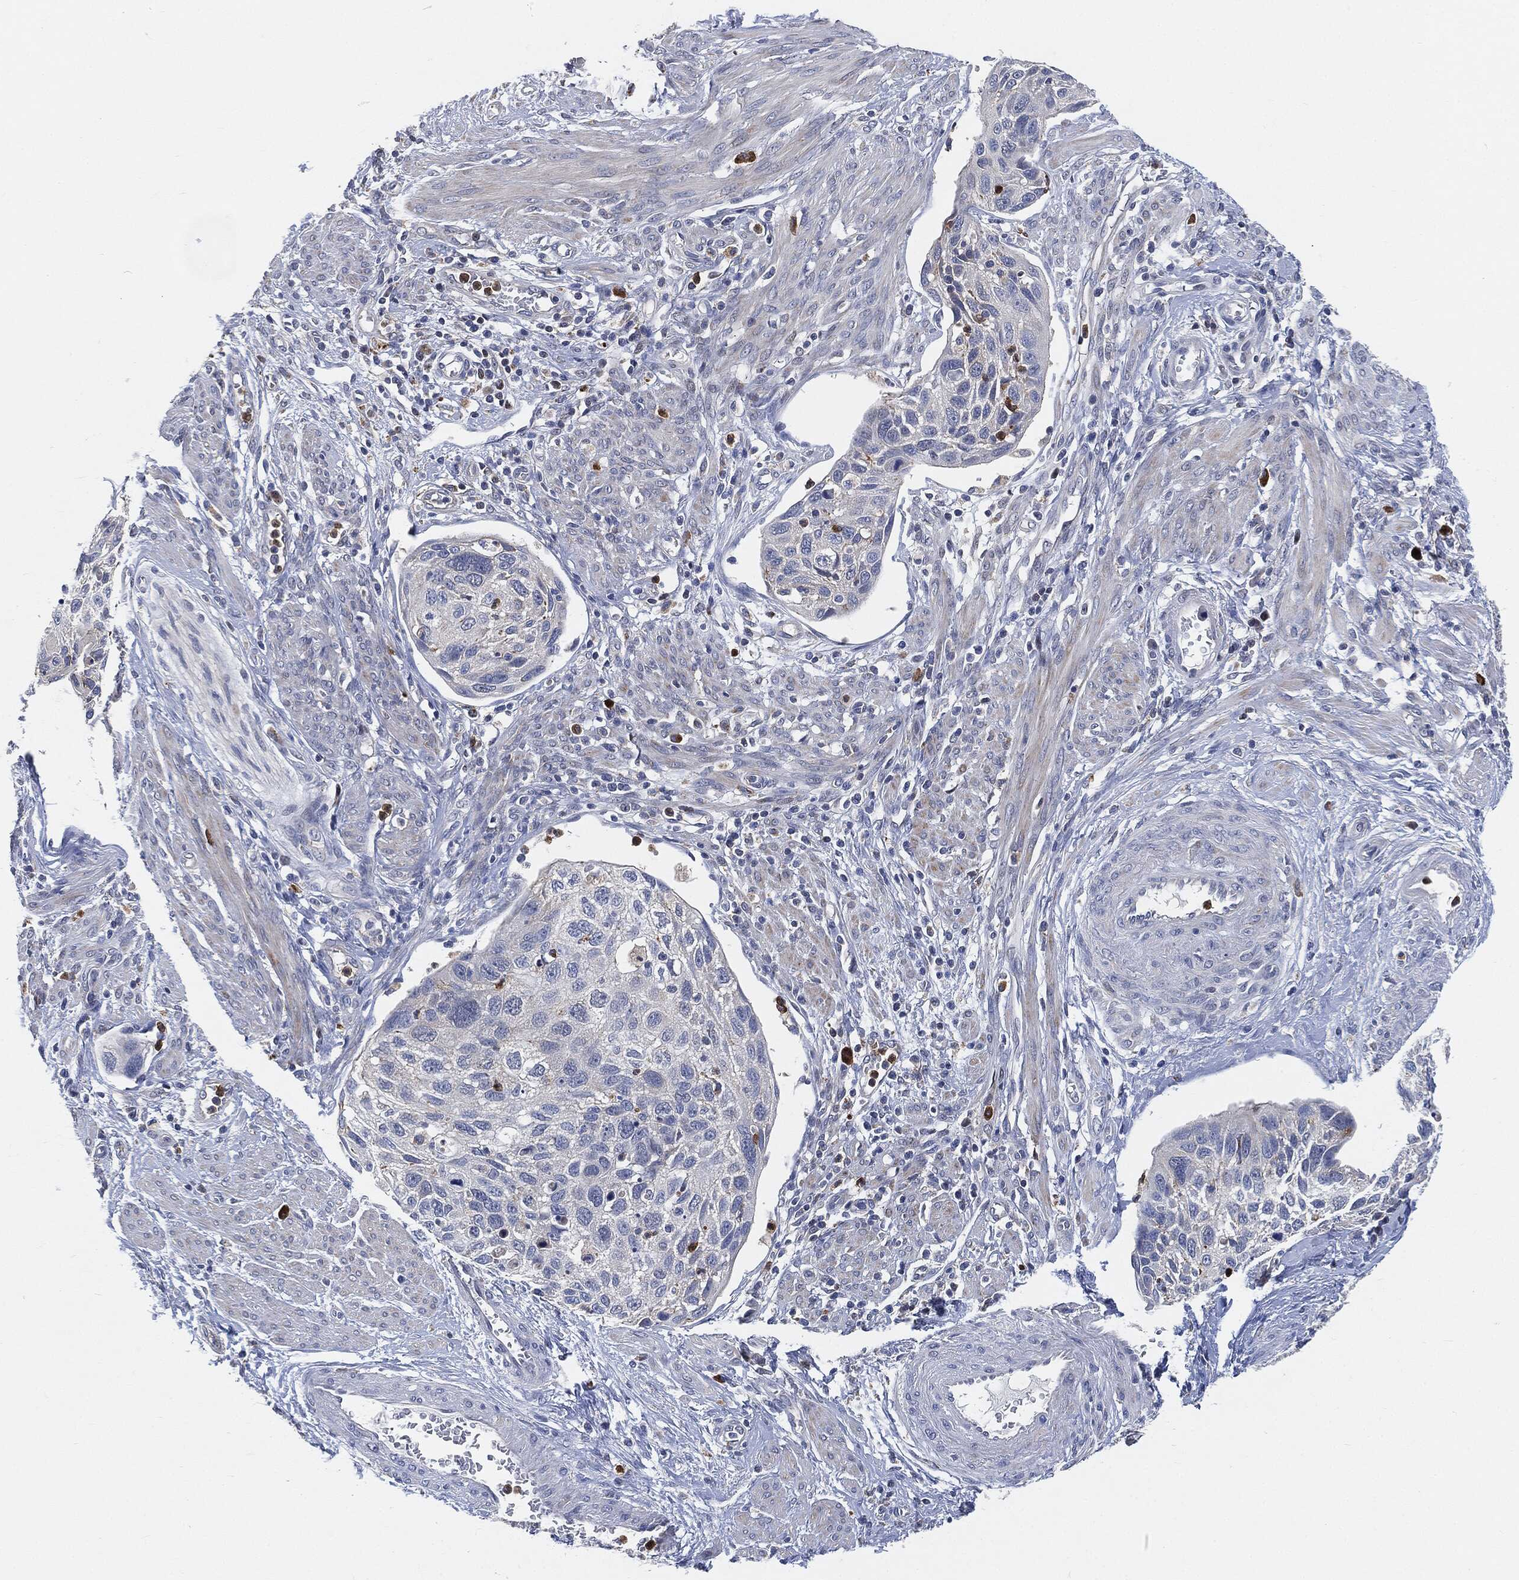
{"staining": {"intensity": "negative", "quantity": "none", "location": "none"}, "tissue": "cervical cancer", "cell_type": "Tumor cells", "image_type": "cancer", "snomed": [{"axis": "morphology", "description": "Squamous cell carcinoma, NOS"}, {"axis": "topography", "description": "Cervix"}], "caption": "Immunohistochemistry (IHC) micrograph of cervical cancer (squamous cell carcinoma) stained for a protein (brown), which exhibits no expression in tumor cells.", "gene": "VSIG4", "patient": {"sex": "female", "age": 70}}